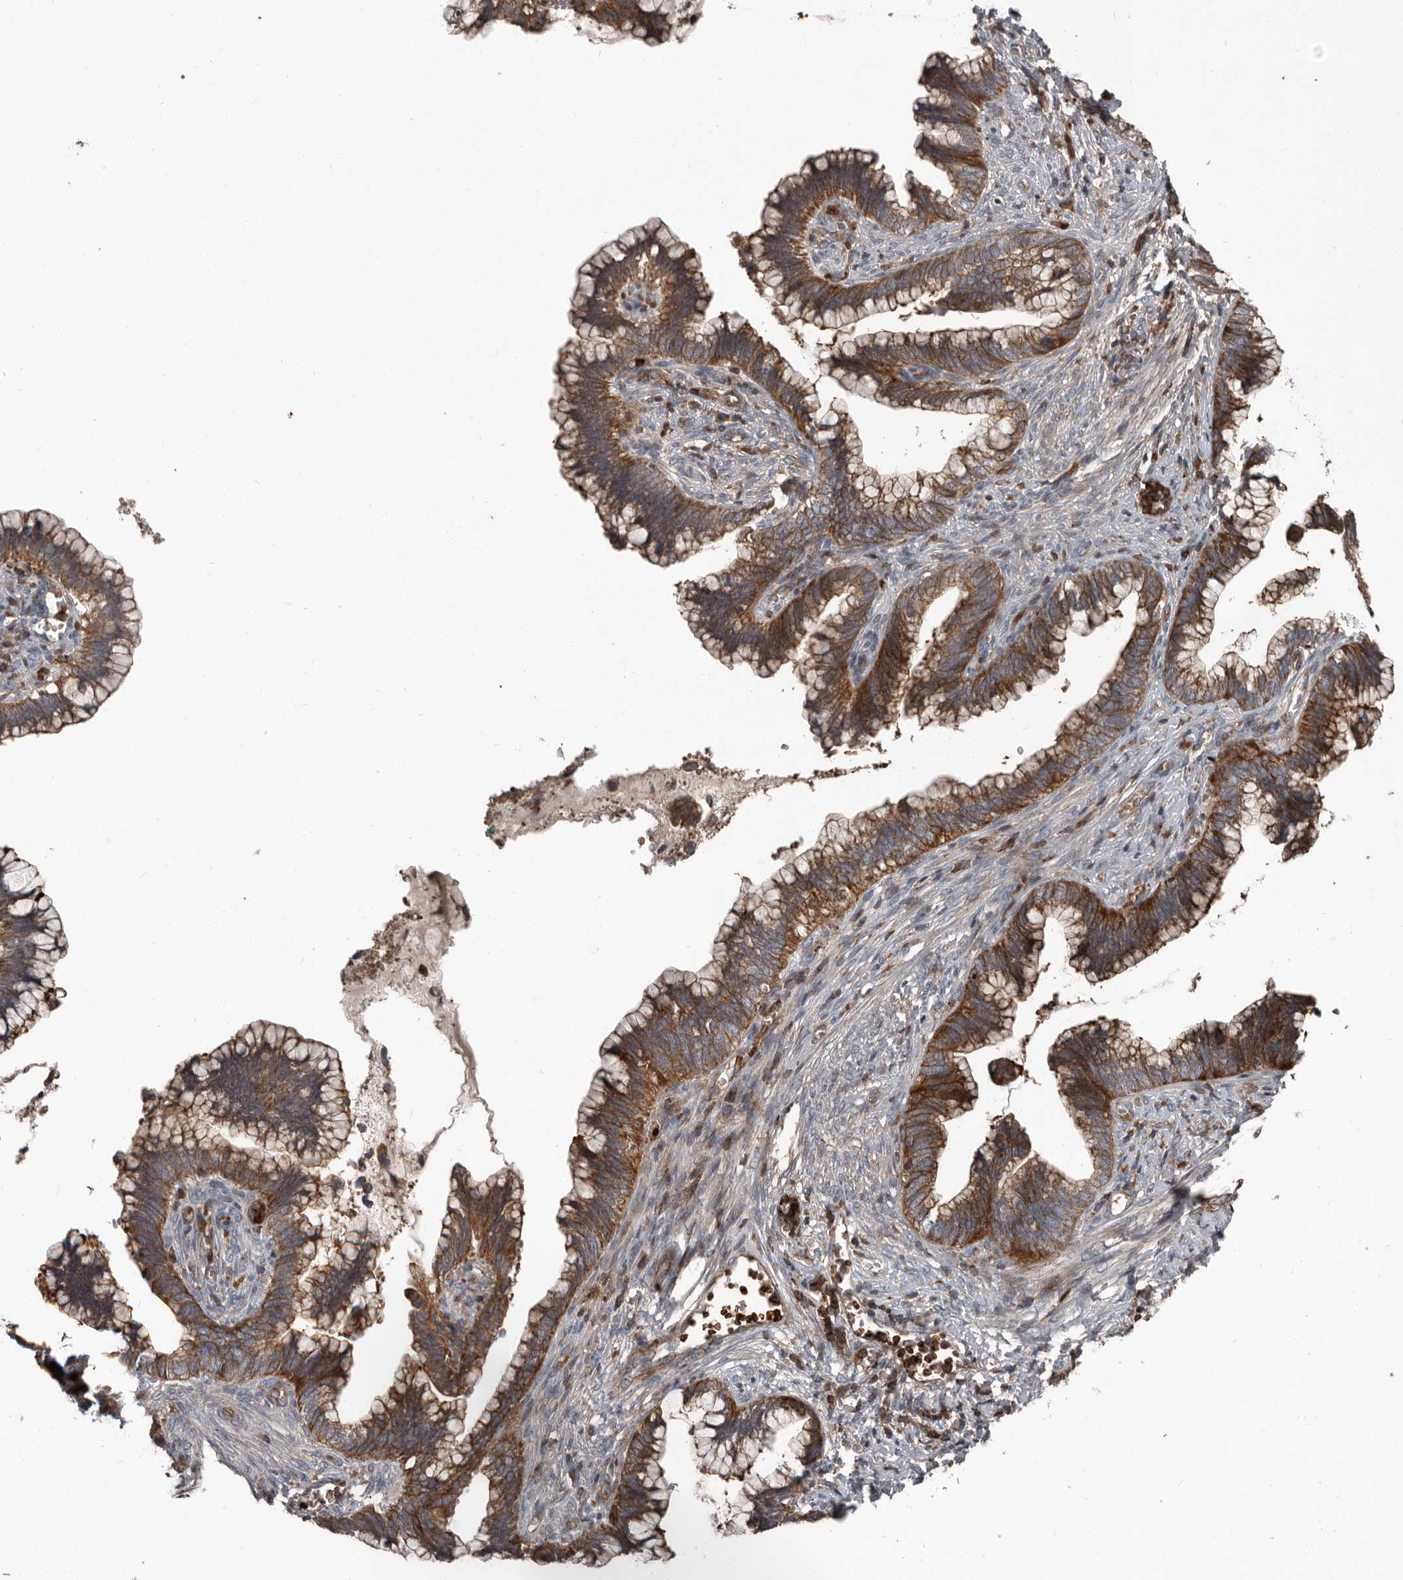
{"staining": {"intensity": "strong", "quantity": ">75%", "location": "cytoplasmic/membranous"}, "tissue": "cervical cancer", "cell_type": "Tumor cells", "image_type": "cancer", "snomed": [{"axis": "morphology", "description": "Adenocarcinoma, NOS"}, {"axis": "topography", "description": "Cervix"}], "caption": "Strong cytoplasmic/membranous staining is identified in about >75% of tumor cells in cervical cancer.", "gene": "FBXO31", "patient": {"sex": "female", "age": 44}}